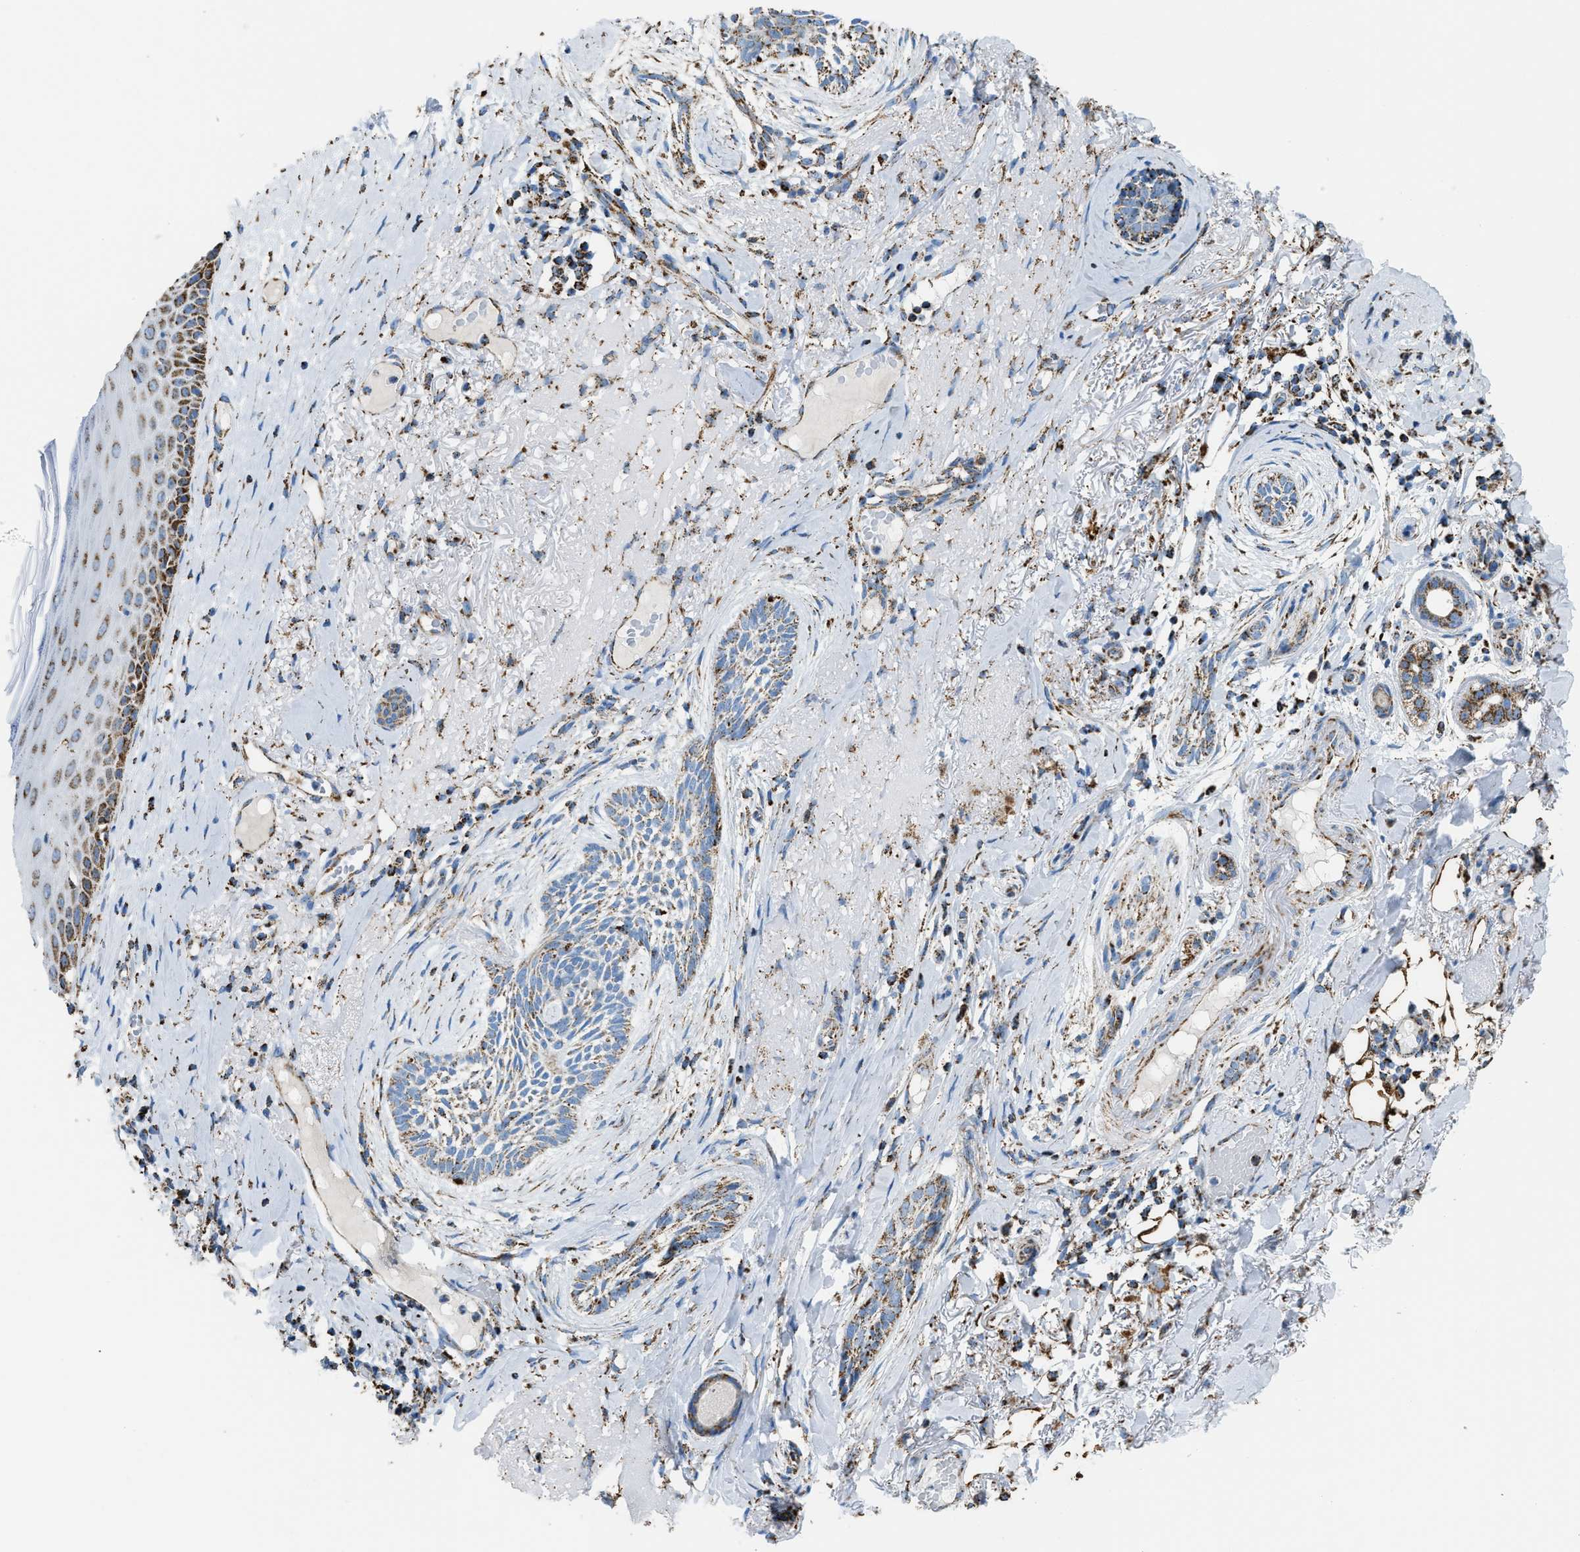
{"staining": {"intensity": "moderate", "quantity": ">75%", "location": "cytoplasmic/membranous"}, "tissue": "skin cancer", "cell_type": "Tumor cells", "image_type": "cancer", "snomed": [{"axis": "morphology", "description": "Basal cell carcinoma"}, {"axis": "topography", "description": "Skin"}], "caption": "Immunohistochemistry (IHC) of skin cancer (basal cell carcinoma) reveals medium levels of moderate cytoplasmic/membranous expression in approximately >75% of tumor cells. (Brightfield microscopy of DAB IHC at high magnification).", "gene": "ETFB", "patient": {"sex": "female", "age": 88}}